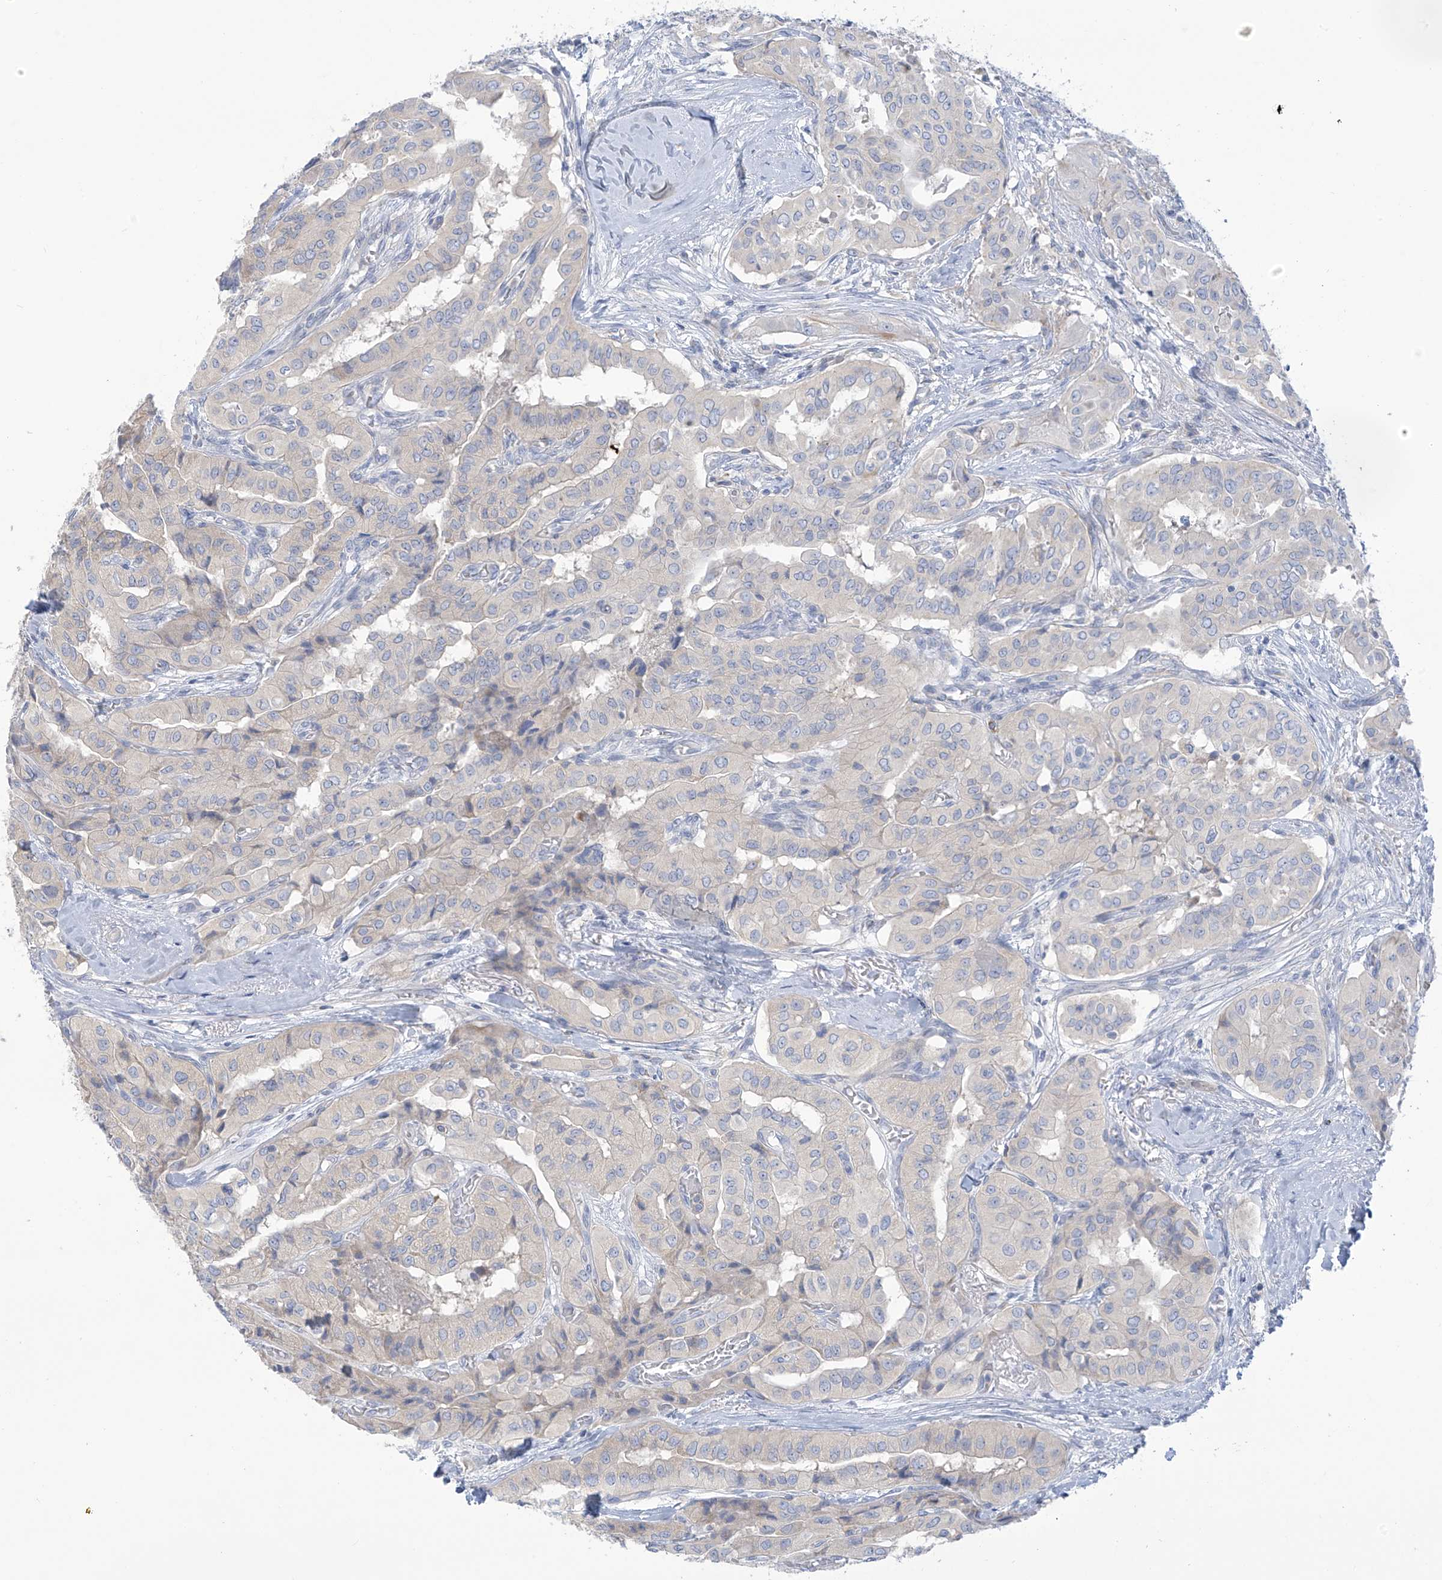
{"staining": {"intensity": "negative", "quantity": "none", "location": "none"}, "tissue": "thyroid cancer", "cell_type": "Tumor cells", "image_type": "cancer", "snomed": [{"axis": "morphology", "description": "Papillary adenocarcinoma, NOS"}, {"axis": "topography", "description": "Thyroid gland"}], "caption": "Thyroid cancer was stained to show a protein in brown. There is no significant staining in tumor cells.", "gene": "SLC6A12", "patient": {"sex": "female", "age": 59}}